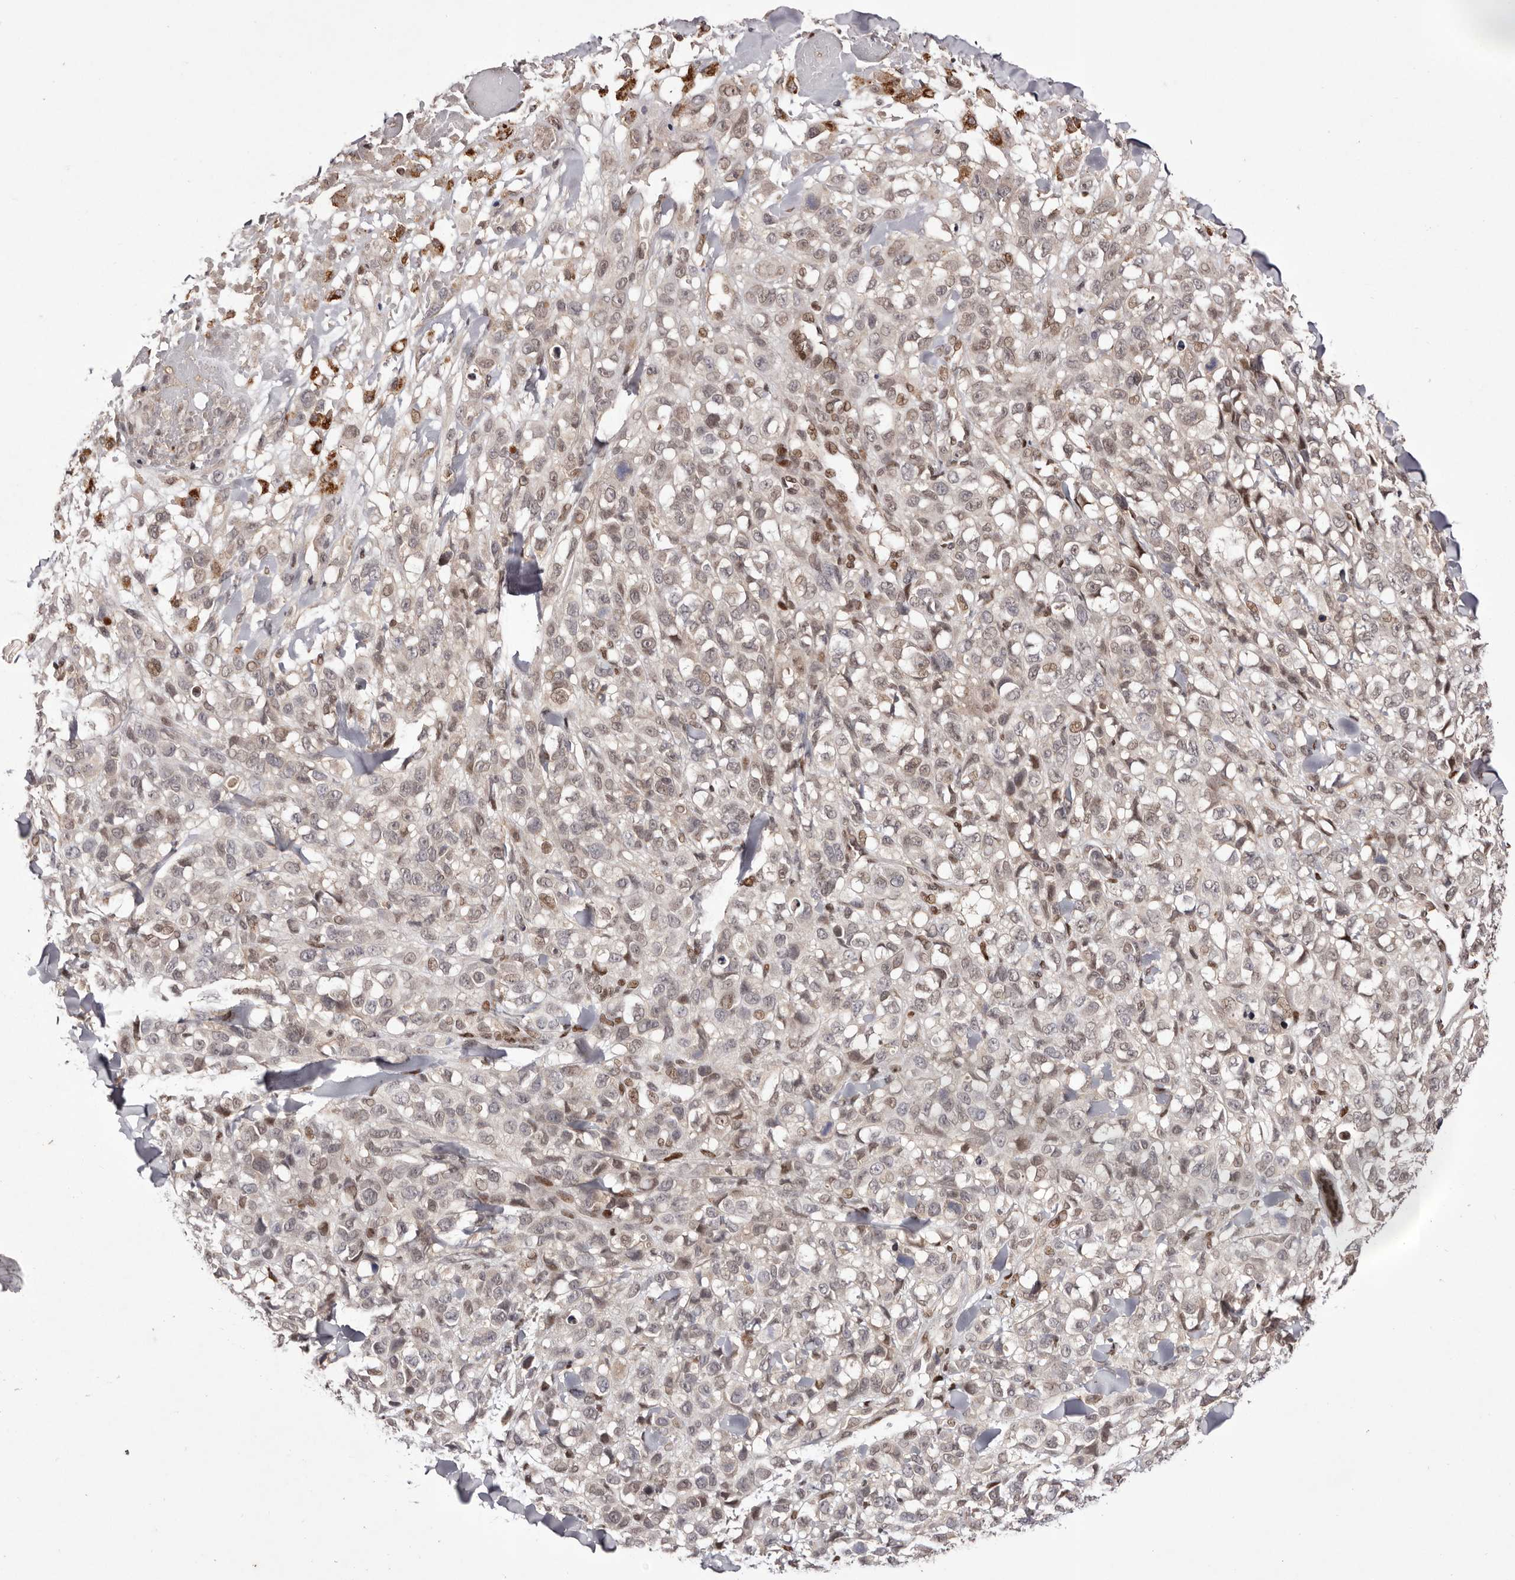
{"staining": {"intensity": "moderate", "quantity": "<25%", "location": "nuclear"}, "tissue": "melanoma", "cell_type": "Tumor cells", "image_type": "cancer", "snomed": [{"axis": "morphology", "description": "Malignant melanoma, Metastatic site"}, {"axis": "topography", "description": "Skin"}], "caption": "Human malignant melanoma (metastatic site) stained with a protein marker exhibits moderate staining in tumor cells.", "gene": "FBXO5", "patient": {"sex": "female", "age": 72}}